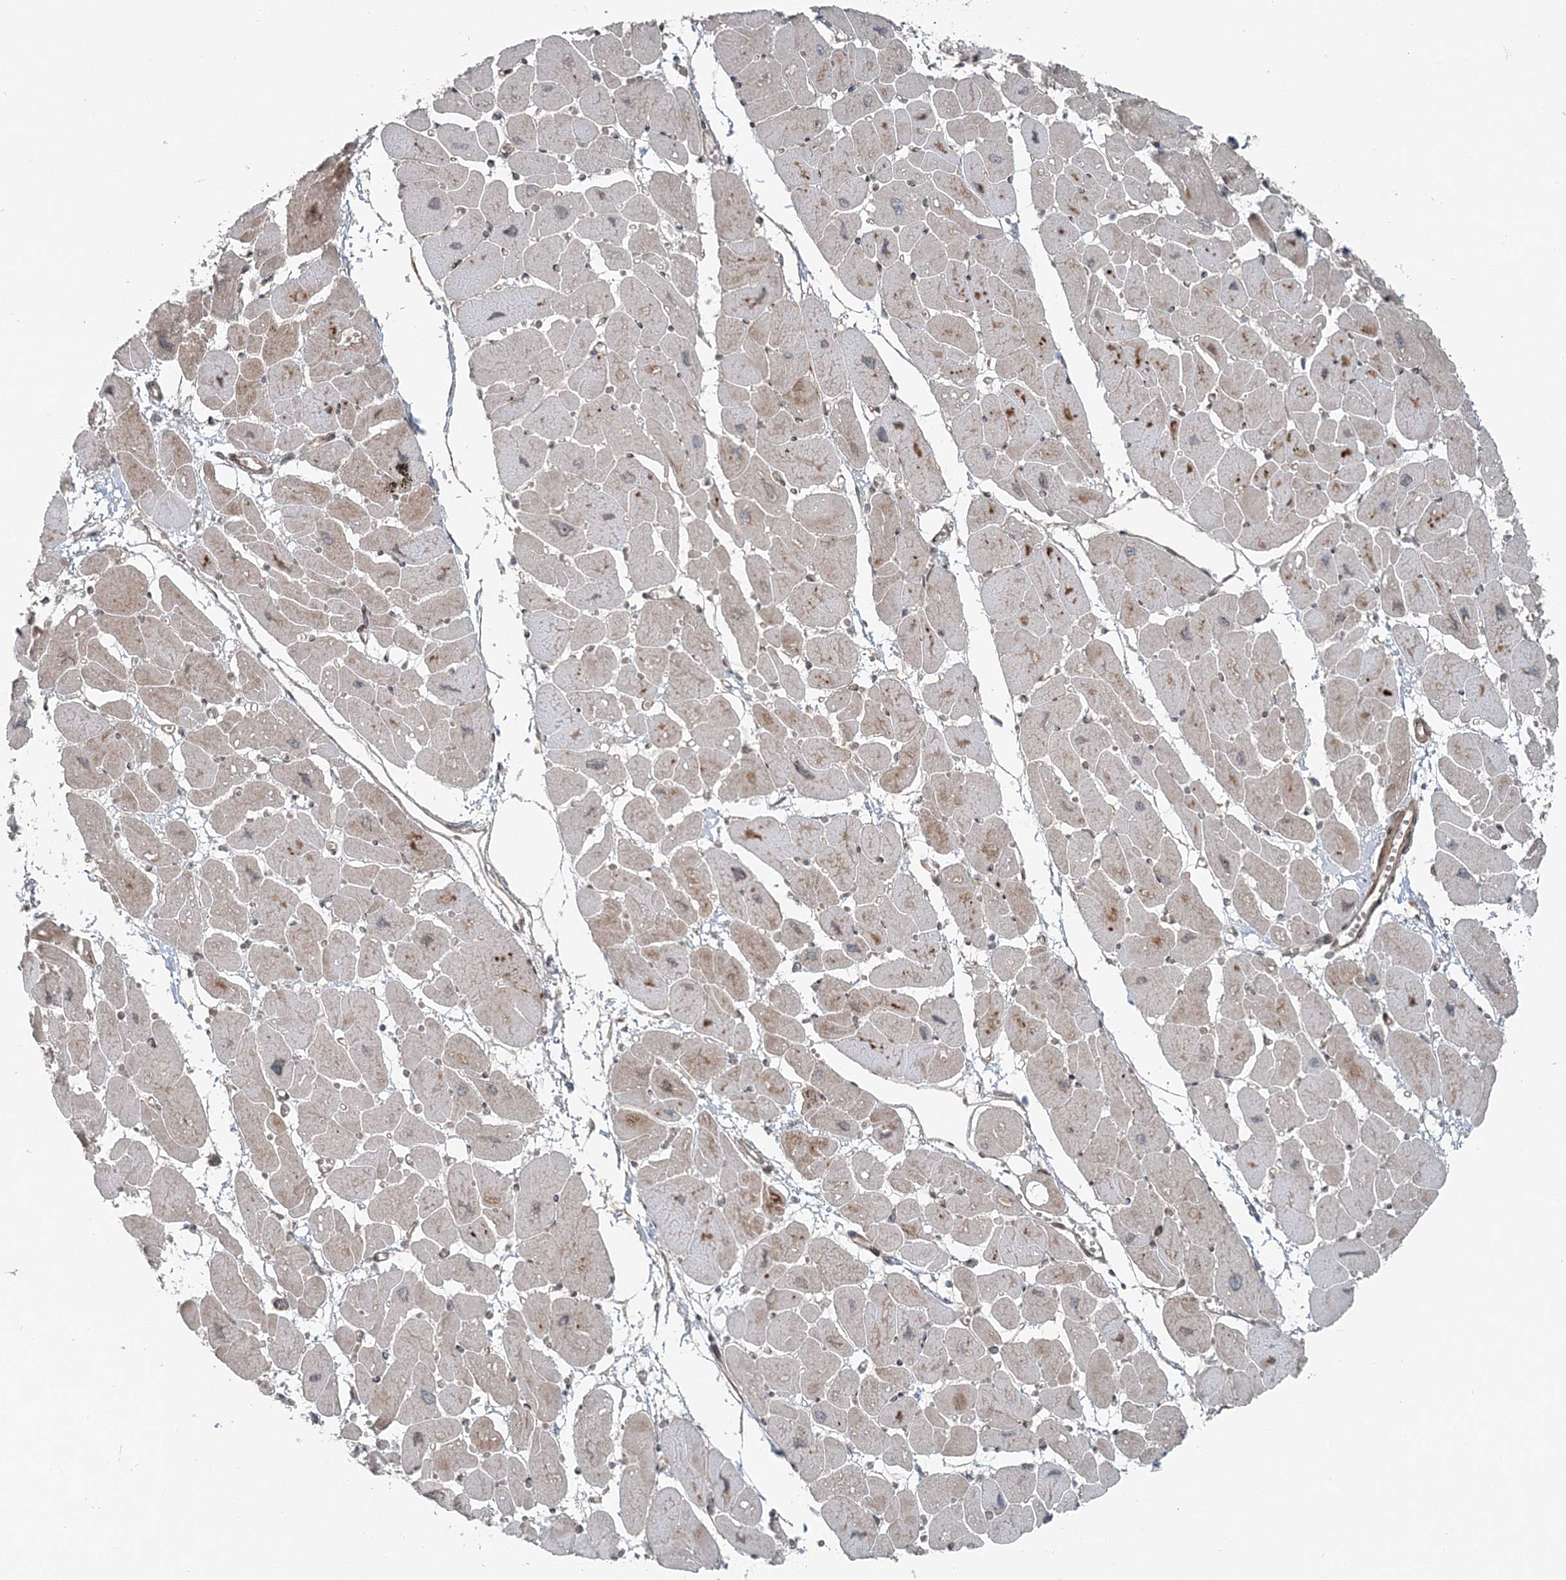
{"staining": {"intensity": "weak", "quantity": "25%-75%", "location": "cytoplasmic/membranous,nuclear"}, "tissue": "heart muscle", "cell_type": "Cardiomyocytes", "image_type": "normal", "snomed": [{"axis": "morphology", "description": "Normal tissue, NOS"}, {"axis": "topography", "description": "Heart"}], "caption": "Immunohistochemical staining of unremarkable human heart muscle displays low levels of weak cytoplasmic/membranous,nuclear expression in about 25%-75% of cardiomyocytes. (DAB = brown stain, brightfield microscopy at high magnification).", "gene": "FBXL17", "patient": {"sex": "female", "age": 54}}